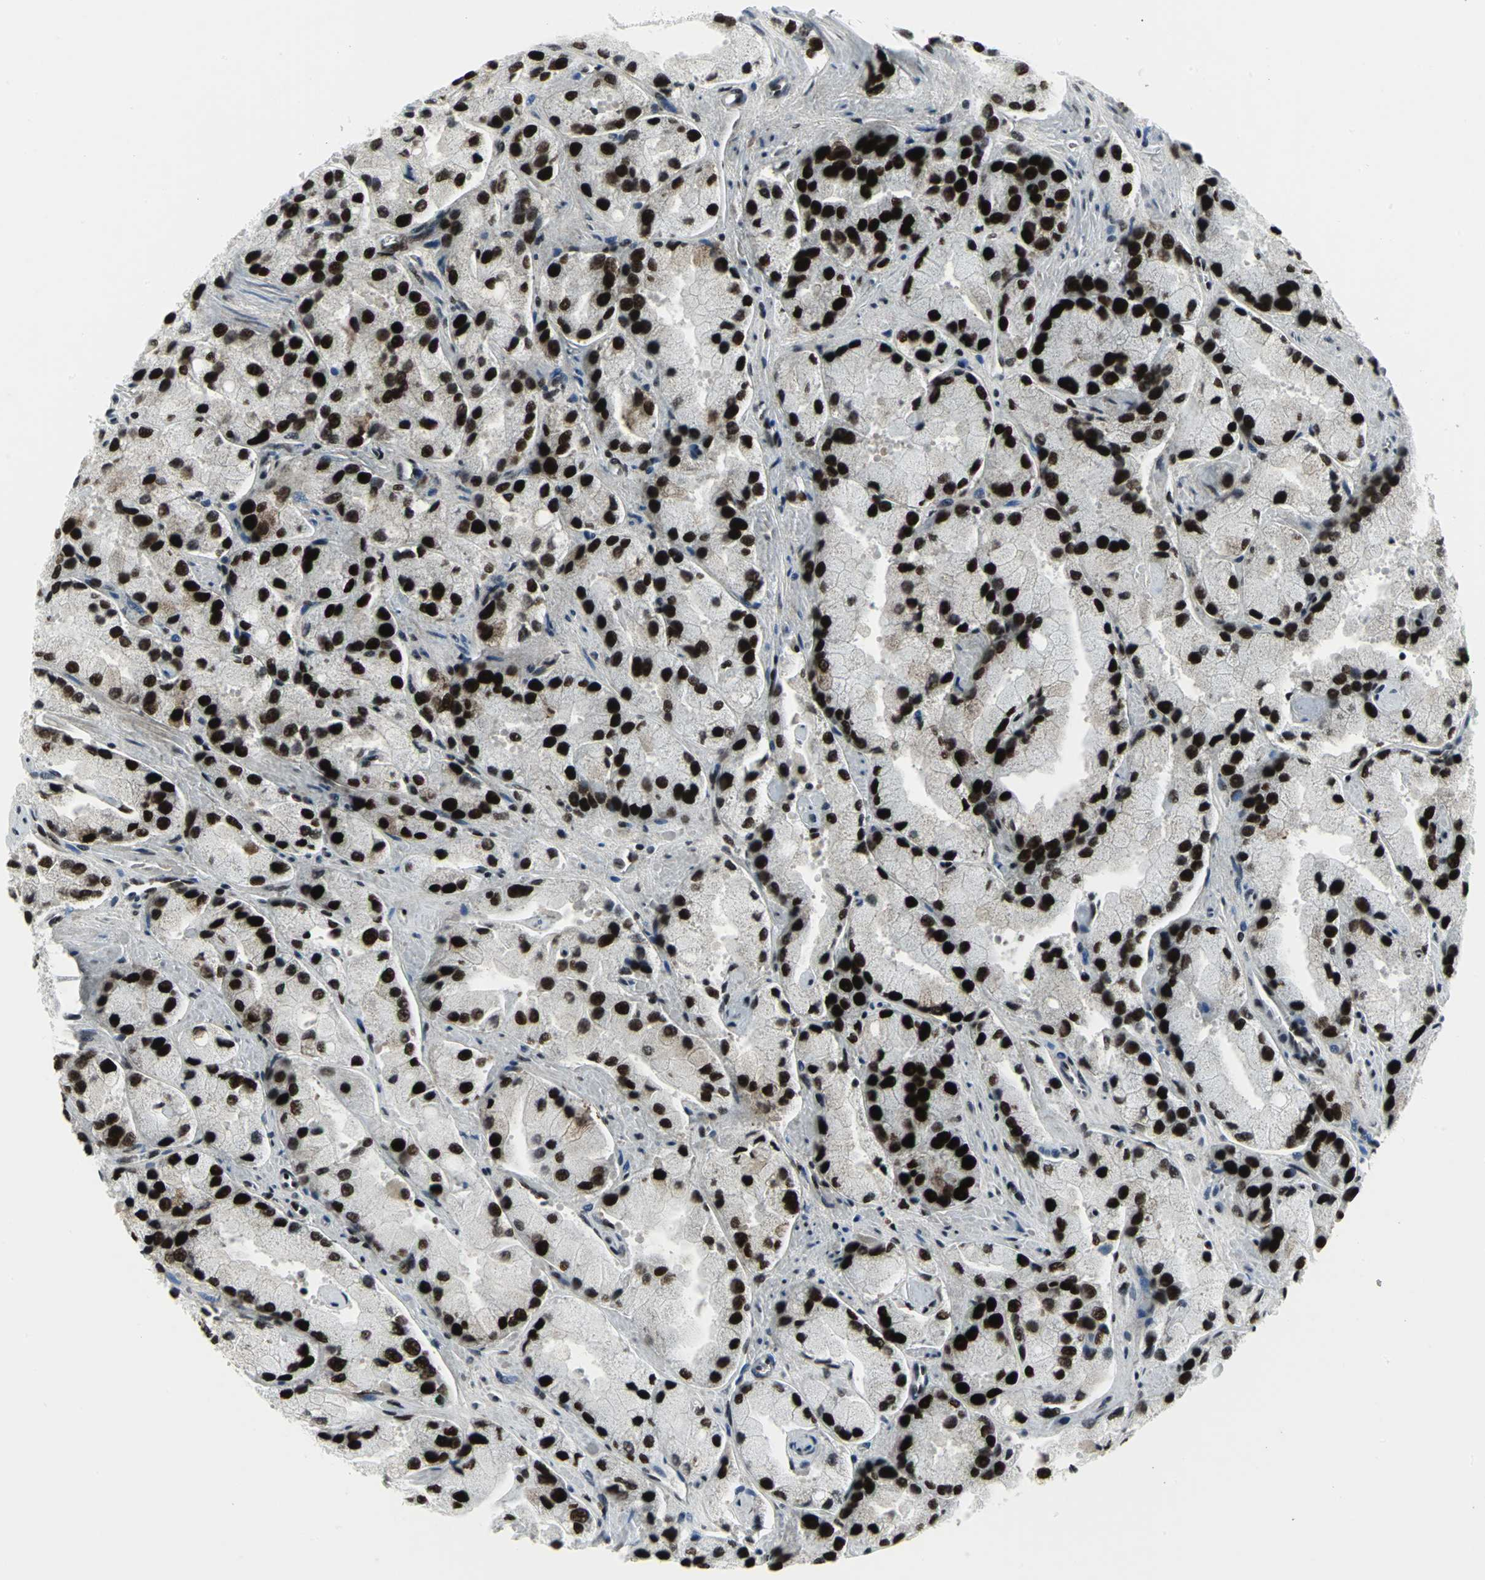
{"staining": {"intensity": "strong", "quantity": ">75%", "location": "cytoplasmic/membranous"}, "tissue": "prostate cancer", "cell_type": "Tumor cells", "image_type": "cancer", "snomed": [{"axis": "morphology", "description": "Adenocarcinoma, High grade"}, {"axis": "topography", "description": "Prostate"}], "caption": "This micrograph displays immunohistochemistry (IHC) staining of high-grade adenocarcinoma (prostate), with high strong cytoplasmic/membranous staining in about >75% of tumor cells.", "gene": "SMARCA4", "patient": {"sex": "male", "age": 58}}